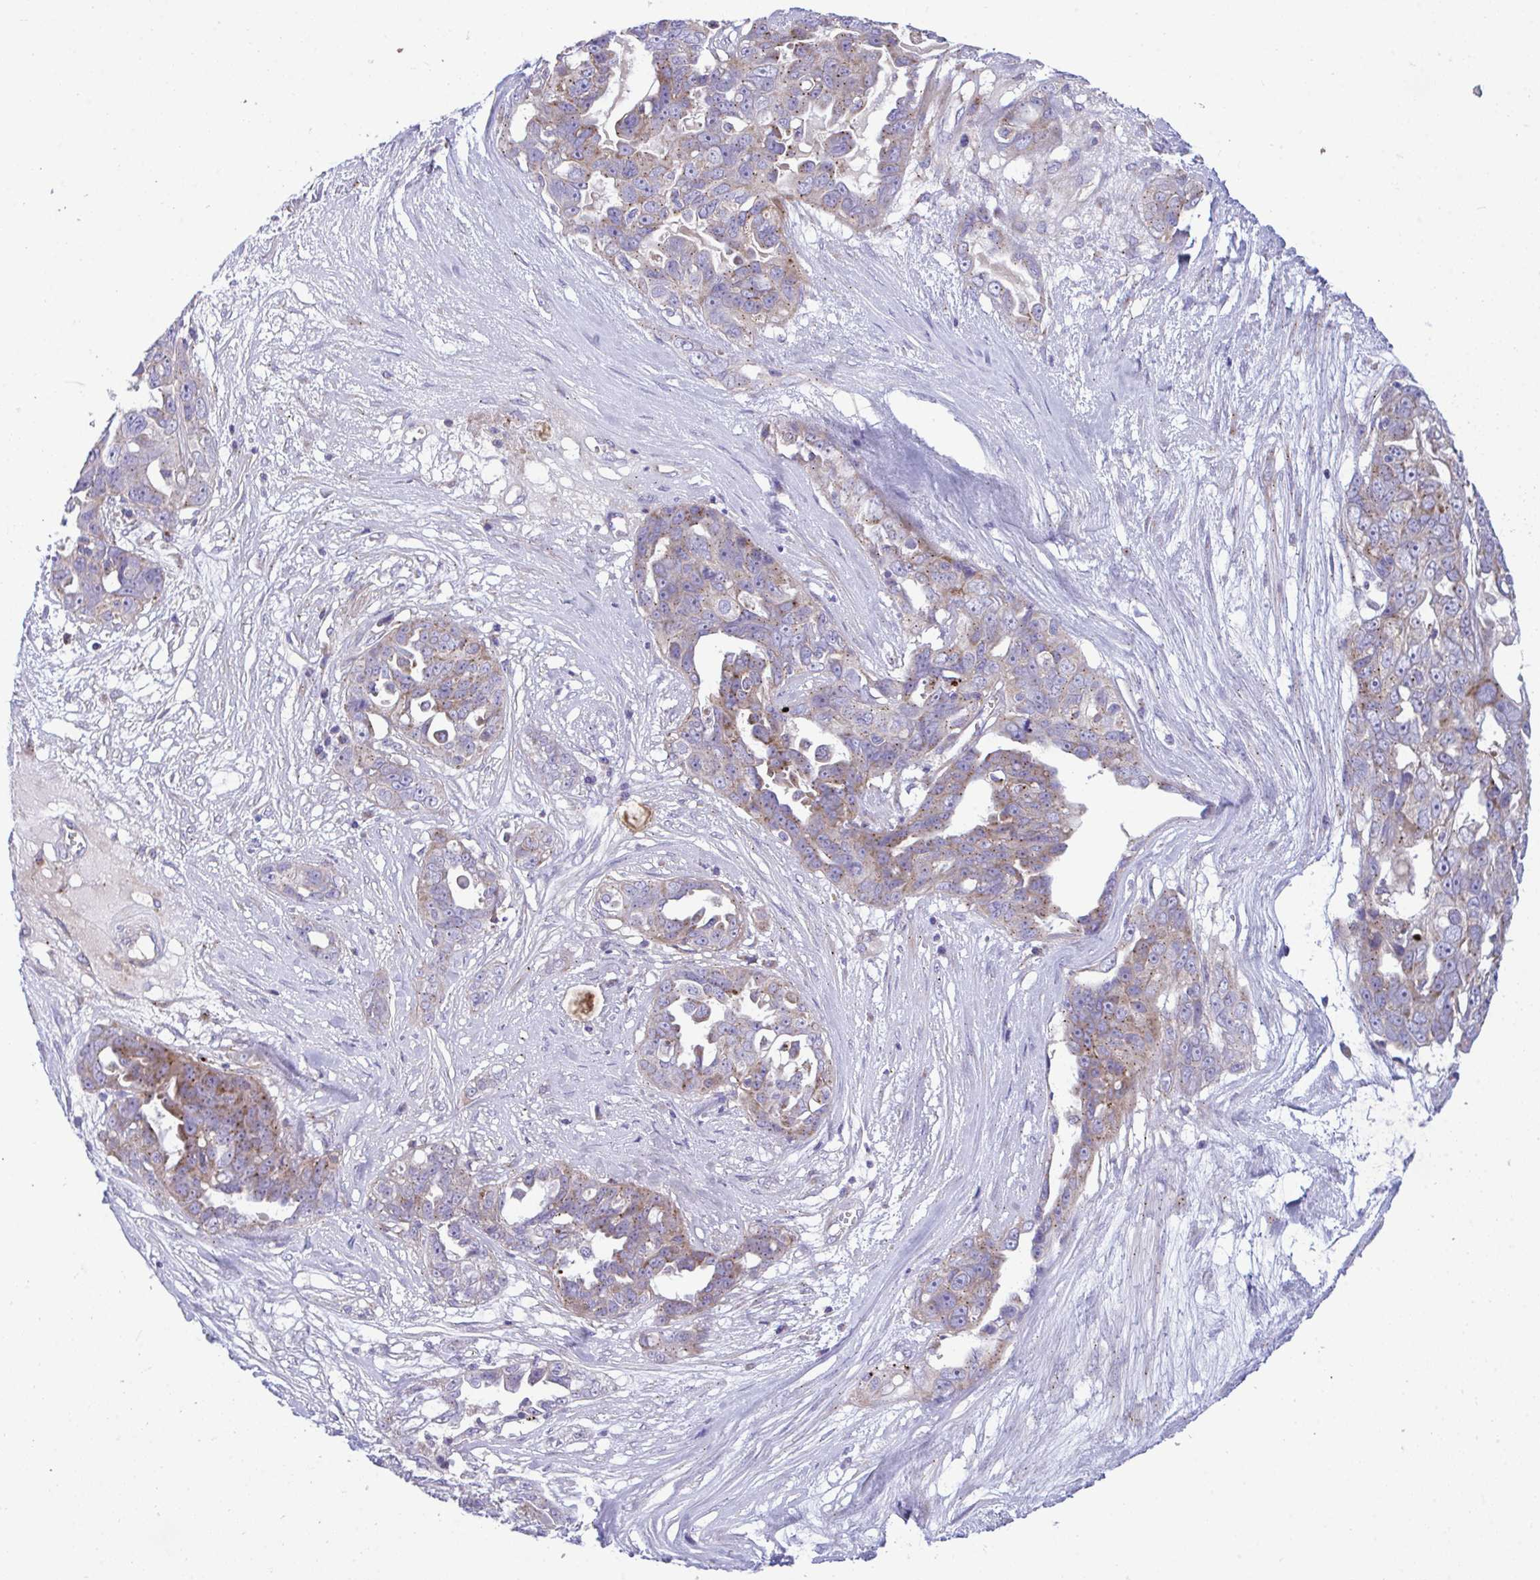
{"staining": {"intensity": "weak", "quantity": "25%-75%", "location": "cytoplasmic/membranous"}, "tissue": "ovarian cancer", "cell_type": "Tumor cells", "image_type": "cancer", "snomed": [{"axis": "morphology", "description": "Carcinoma, endometroid"}, {"axis": "topography", "description": "Ovary"}], "caption": "Weak cytoplasmic/membranous expression is seen in approximately 25%-75% of tumor cells in ovarian endometroid carcinoma.", "gene": "MRPS16", "patient": {"sex": "female", "age": 70}}